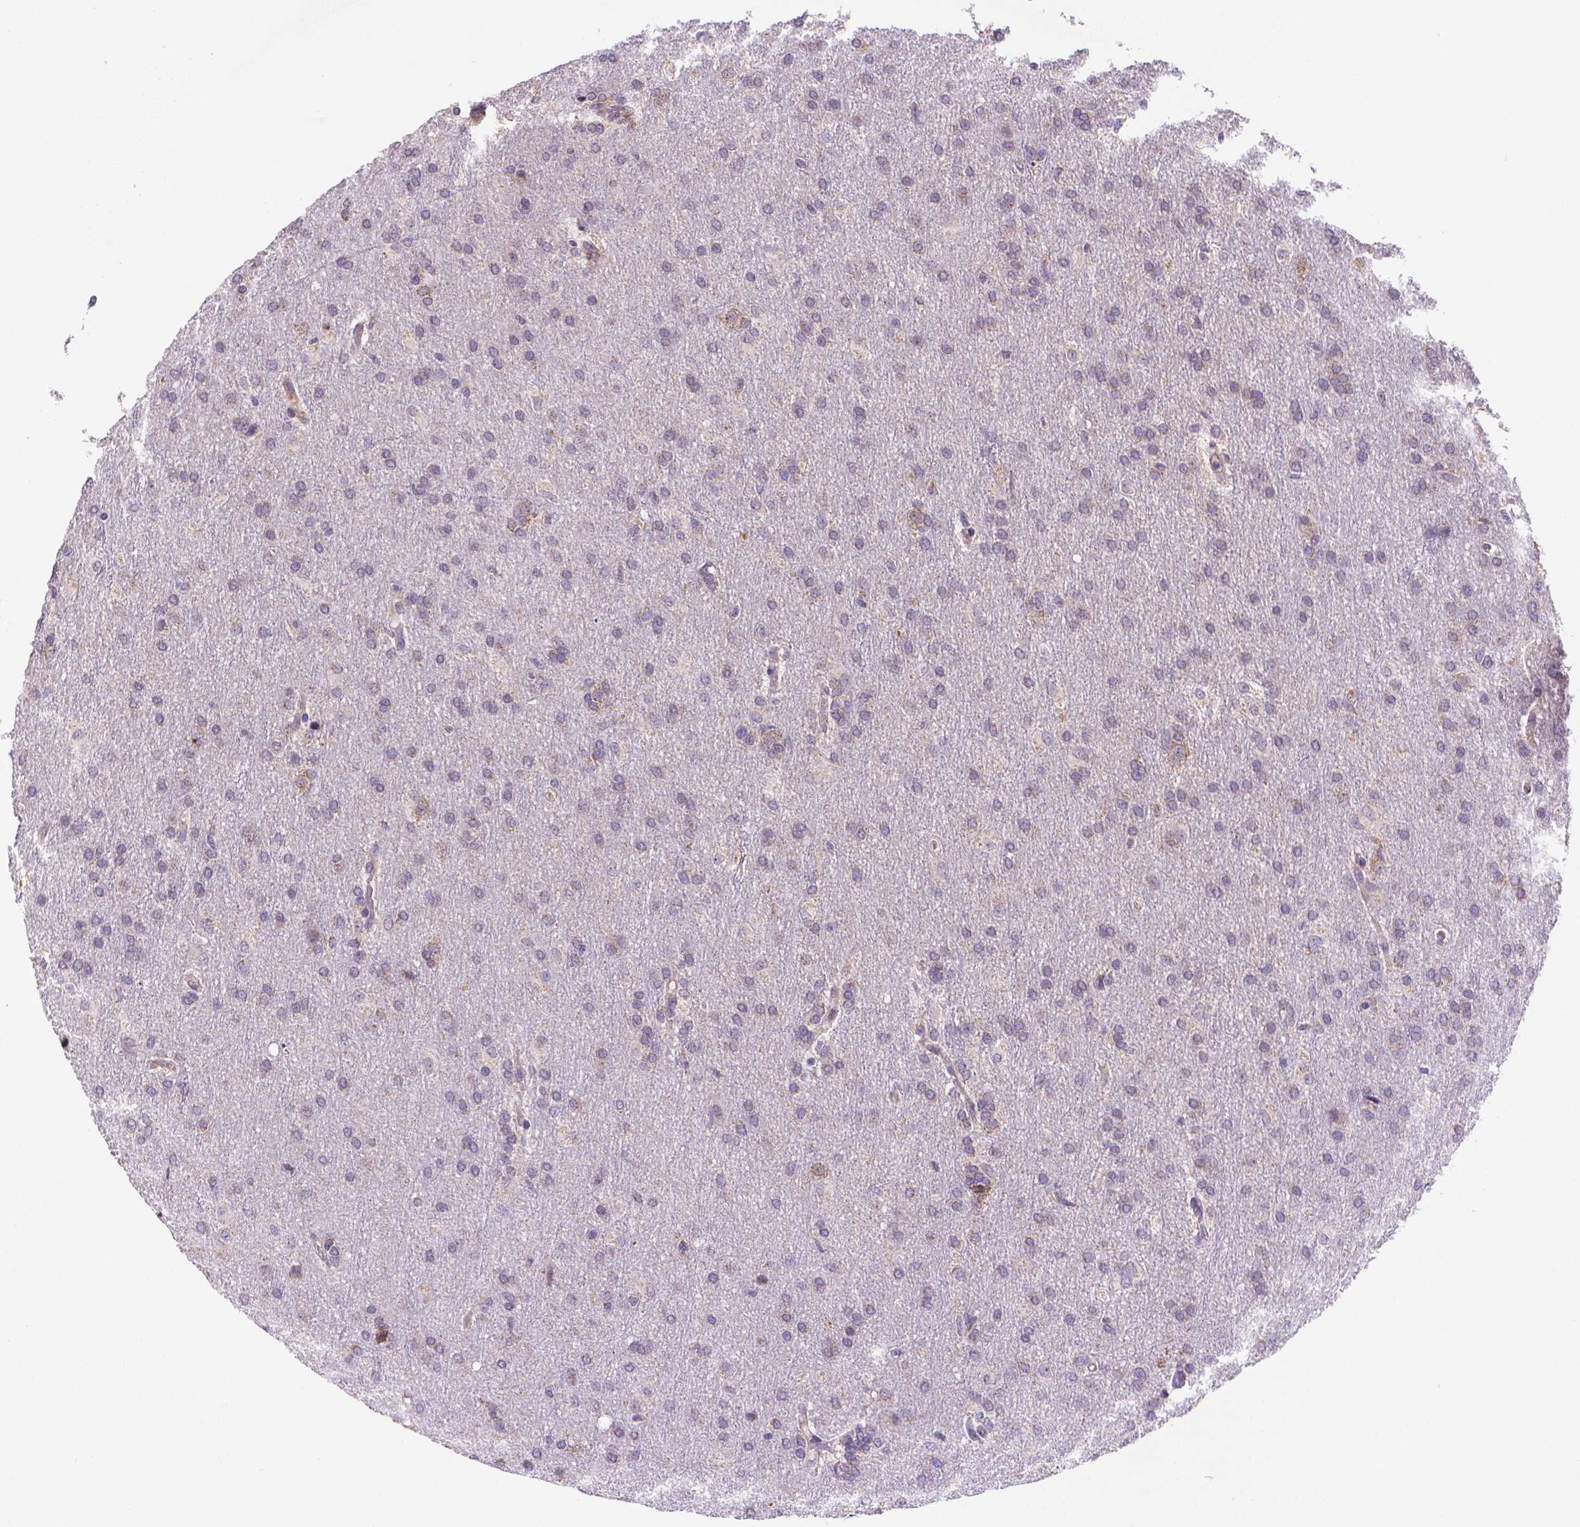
{"staining": {"intensity": "negative", "quantity": "none", "location": "none"}, "tissue": "glioma", "cell_type": "Tumor cells", "image_type": "cancer", "snomed": [{"axis": "morphology", "description": "Glioma, malignant, High grade"}, {"axis": "topography", "description": "Brain"}], "caption": "High power microscopy micrograph of an immunohistochemistry (IHC) micrograph of glioma, revealing no significant positivity in tumor cells.", "gene": "CYYR1", "patient": {"sex": "male", "age": 68}}